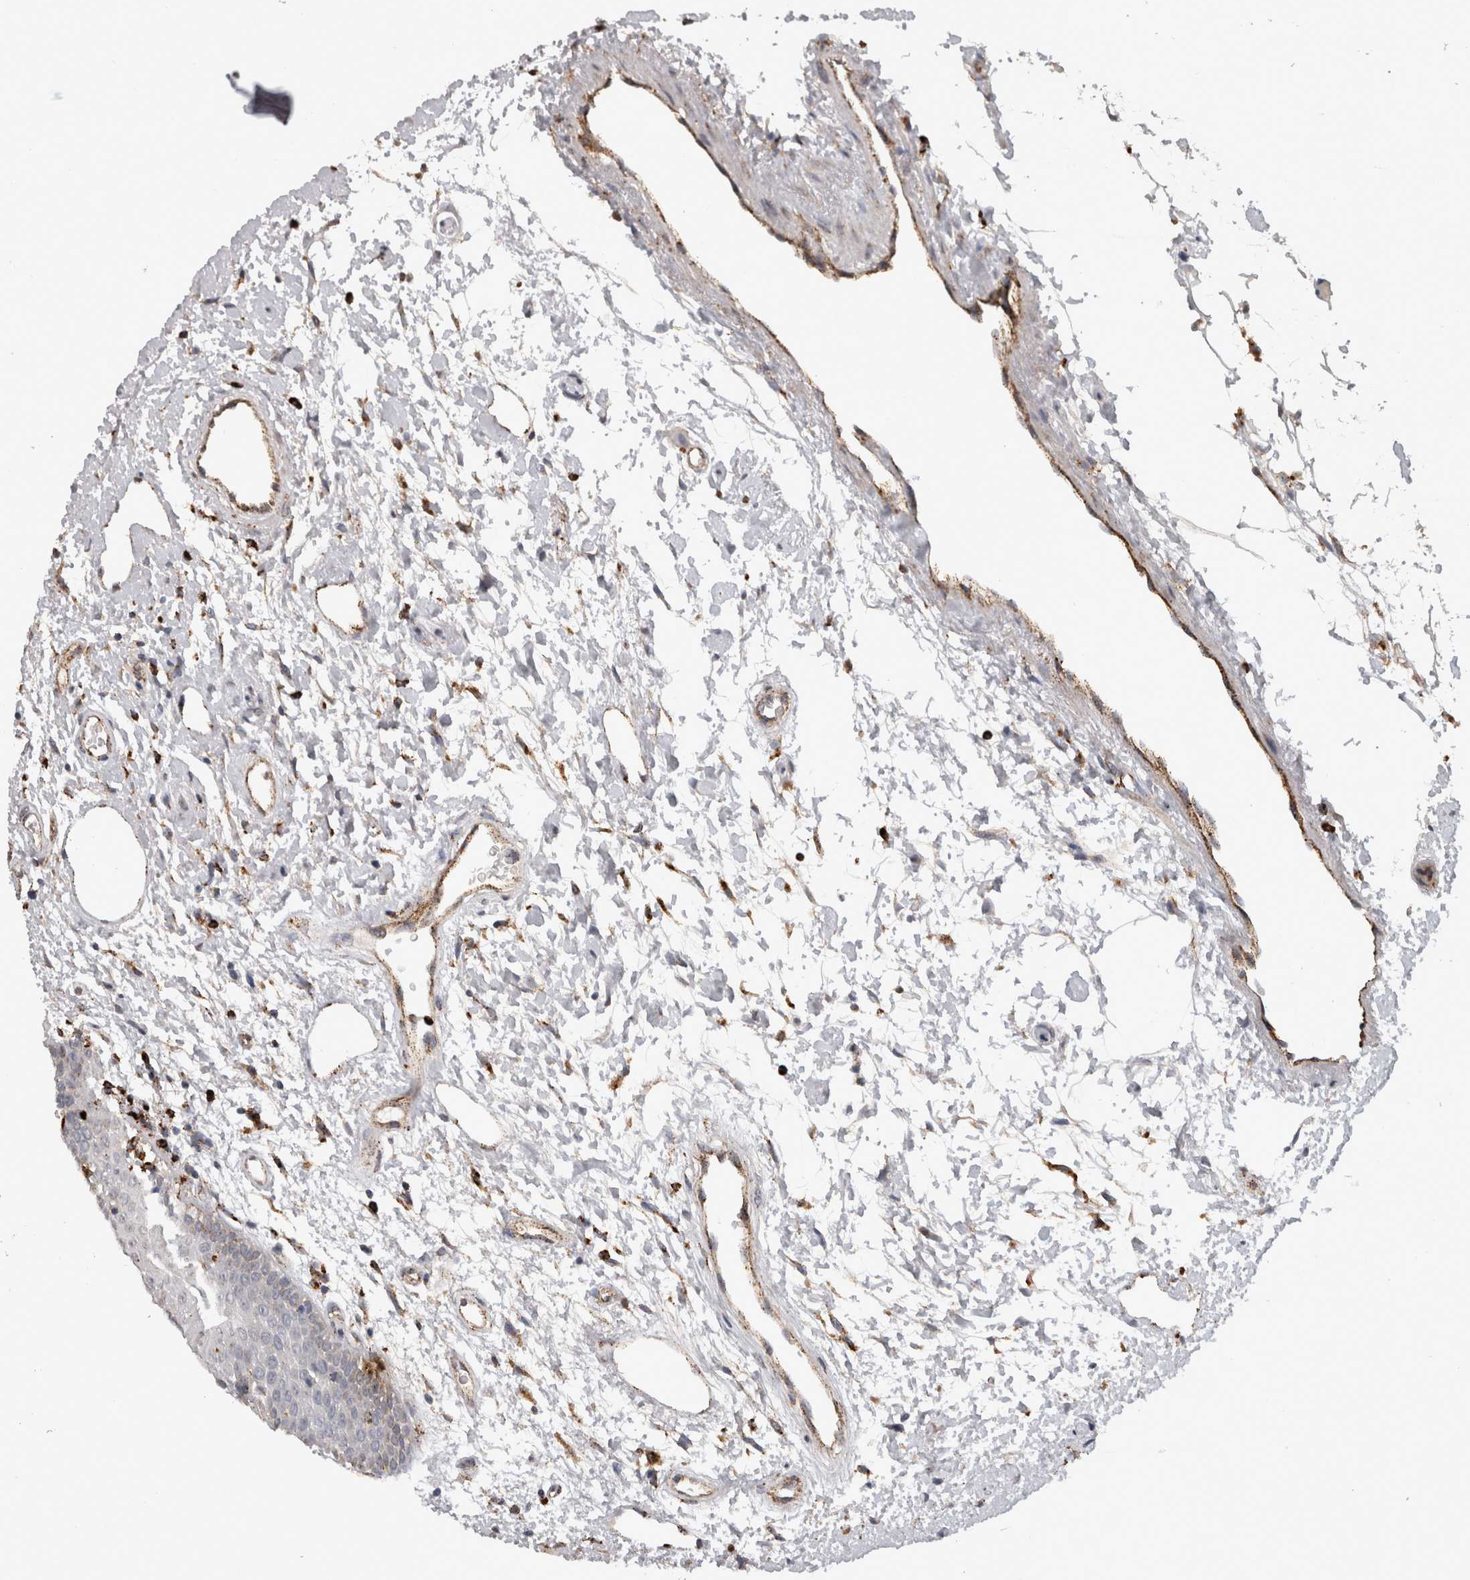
{"staining": {"intensity": "moderate", "quantity": "<25%", "location": "cytoplasmic/membranous"}, "tissue": "oral mucosa", "cell_type": "Squamous epithelial cells", "image_type": "normal", "snomed": [{"axis": "morphology", "description": "Normal tissue, NOS"}, {"axis": "topography", "description": "Skeletal muscle"}, {"axis": "topography", "description": "Oral tissue"}, {"axis": "topography", "description": "Peripheral nerve tissue"}], "caption": "Approximately <25% of squamous epithelial cells in normal oral mucosa reveal moderate cytoplasmic/membranous protein positivity as visualized by brown immunohistochemical staining.", "gene": "CTSZ", "patient": {"sex": "female", "age": 84}}